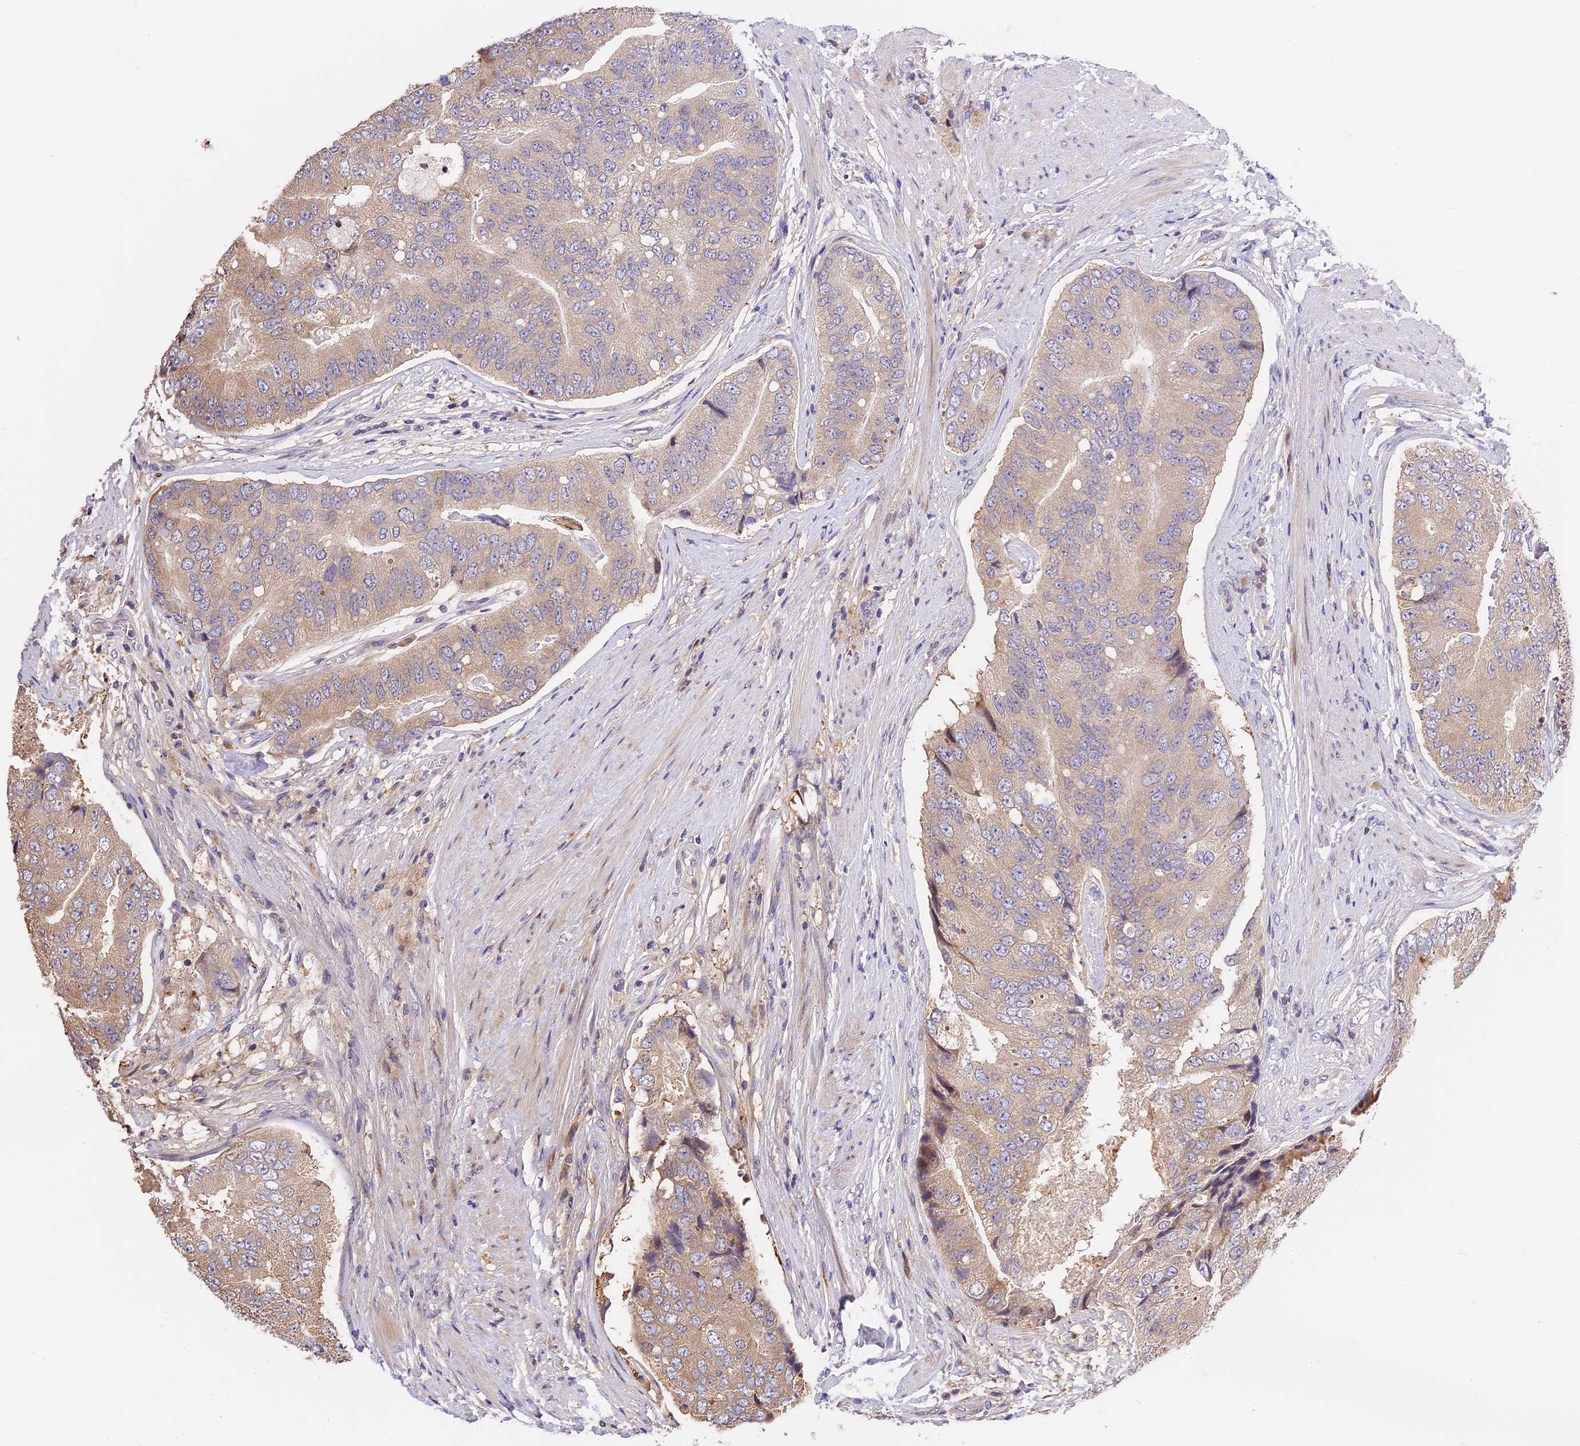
{"staining": {"intensity": "weak", "quantity": ">75%", "location": "cytoplasmic/membranous"}, "tissue": "prostate cancer", "cell_type": "Tumor cells", "image_type": "cancer", "snomed": [{"axis": "morphology", "description": "Adenocarcinoma, High grade"}, {"axis": "topography", "description": "Prostate"}], "caption": "High-power microscopy captured an IHC micrograph of adenocarcinoma (high-grade) (prostate), revealing weak cytoplasmic/membranous expression in approximately >75% of tumor cells.", "gene": "BSCL2", "patient": {"sex": "male", "age": 70}}